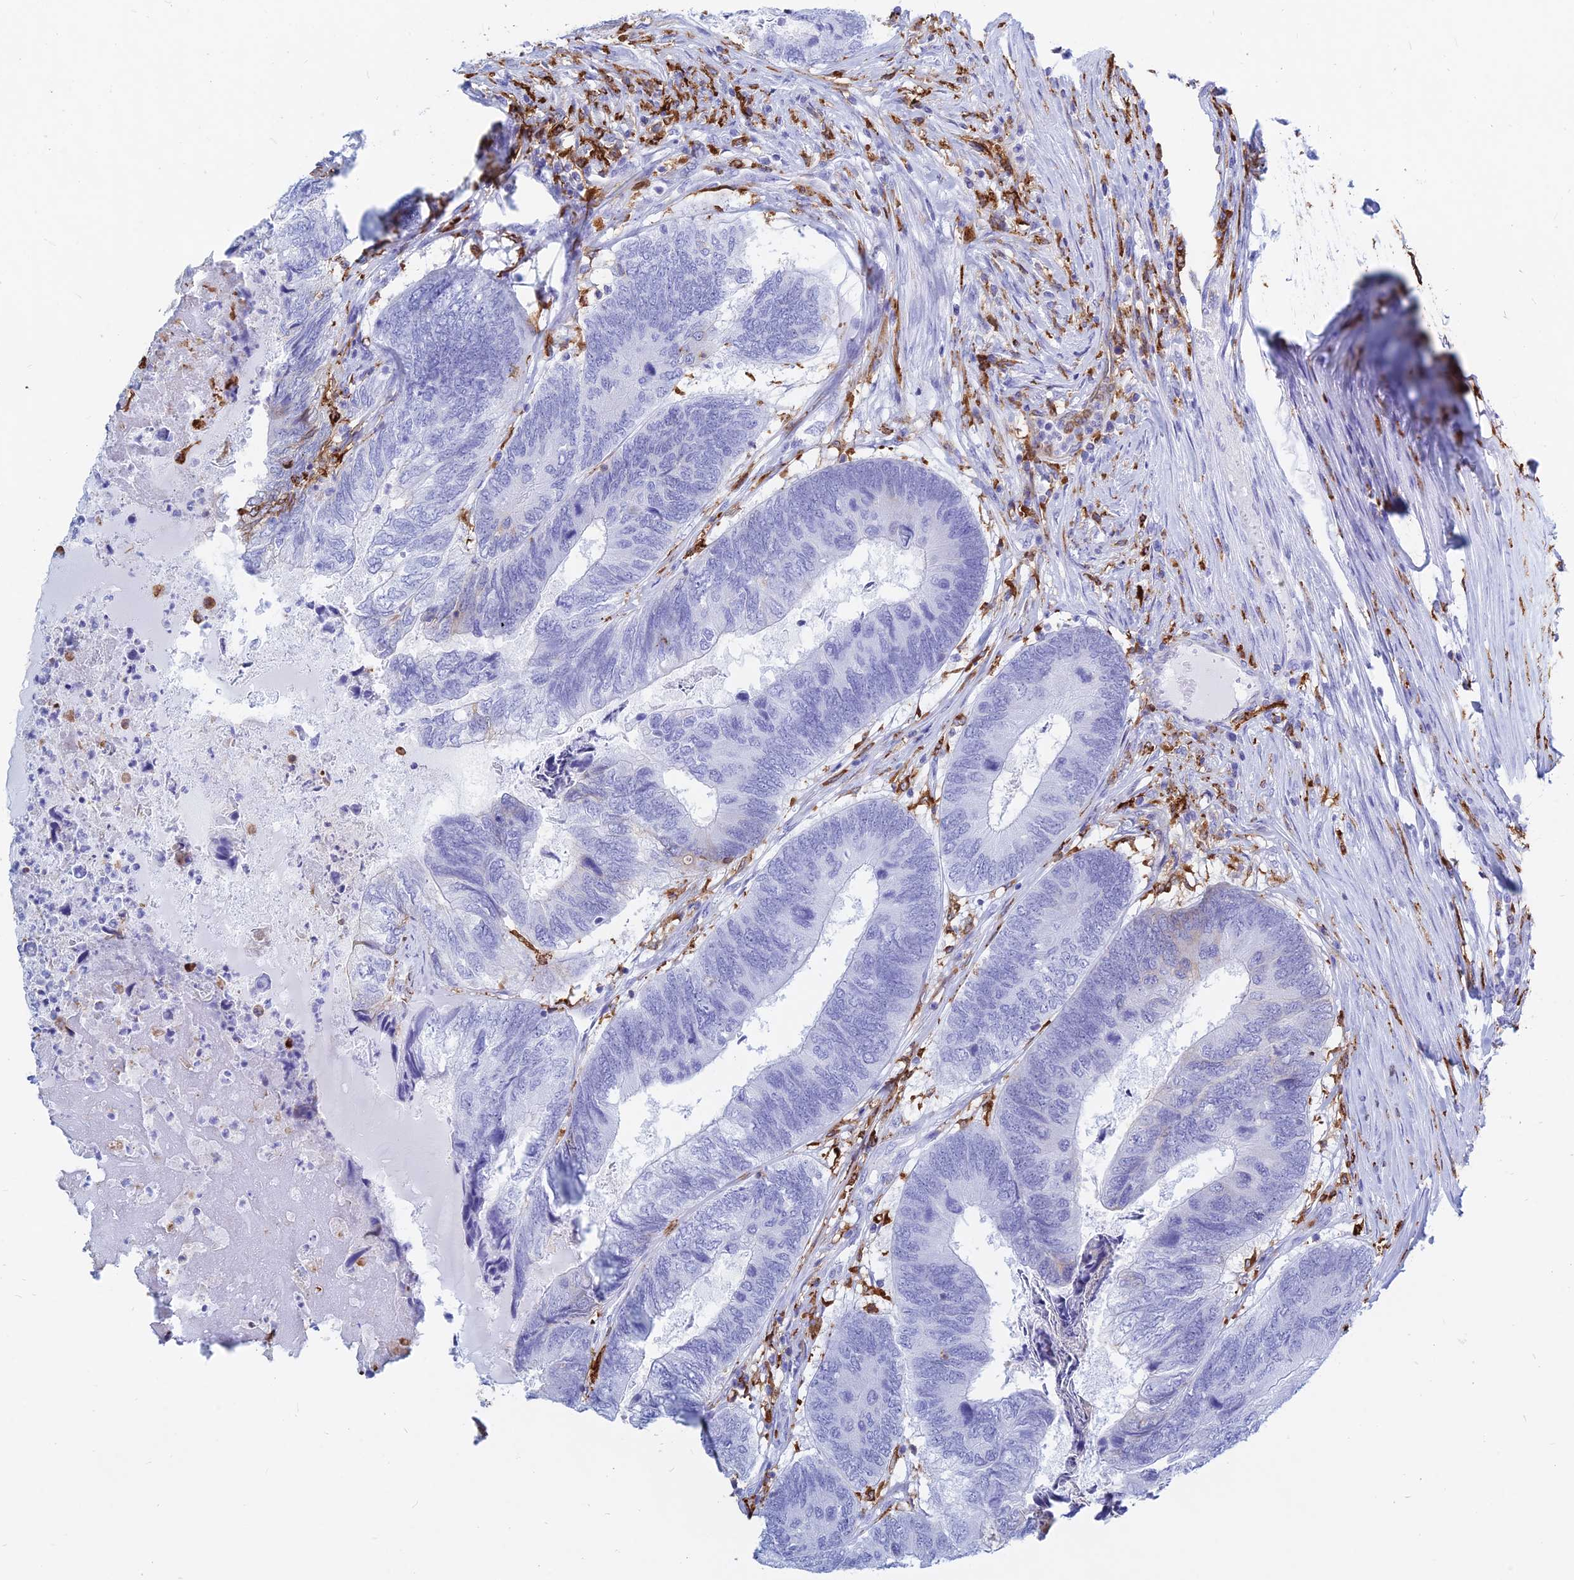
{"staining": {"intensity": "negative", "quantity": "none", "location": "none"}, "tissue": "colorectal cancer", "cell_type": "Tumor cells", "image_type": "cancer", "snomed": [{"axis": "morphology", "description": "Adenocarcinoma, NOS"}, {"axis": "topography", "description": "Colon"}], "caption": "The immunohistochemistry (IHC) histopathology image has no significant staining in tumor cells of colorectal cancer (adenocarcinoma) tissue.", "gene": "HLA-DRB1", "patient": {"sex": "female", "age": 67}}